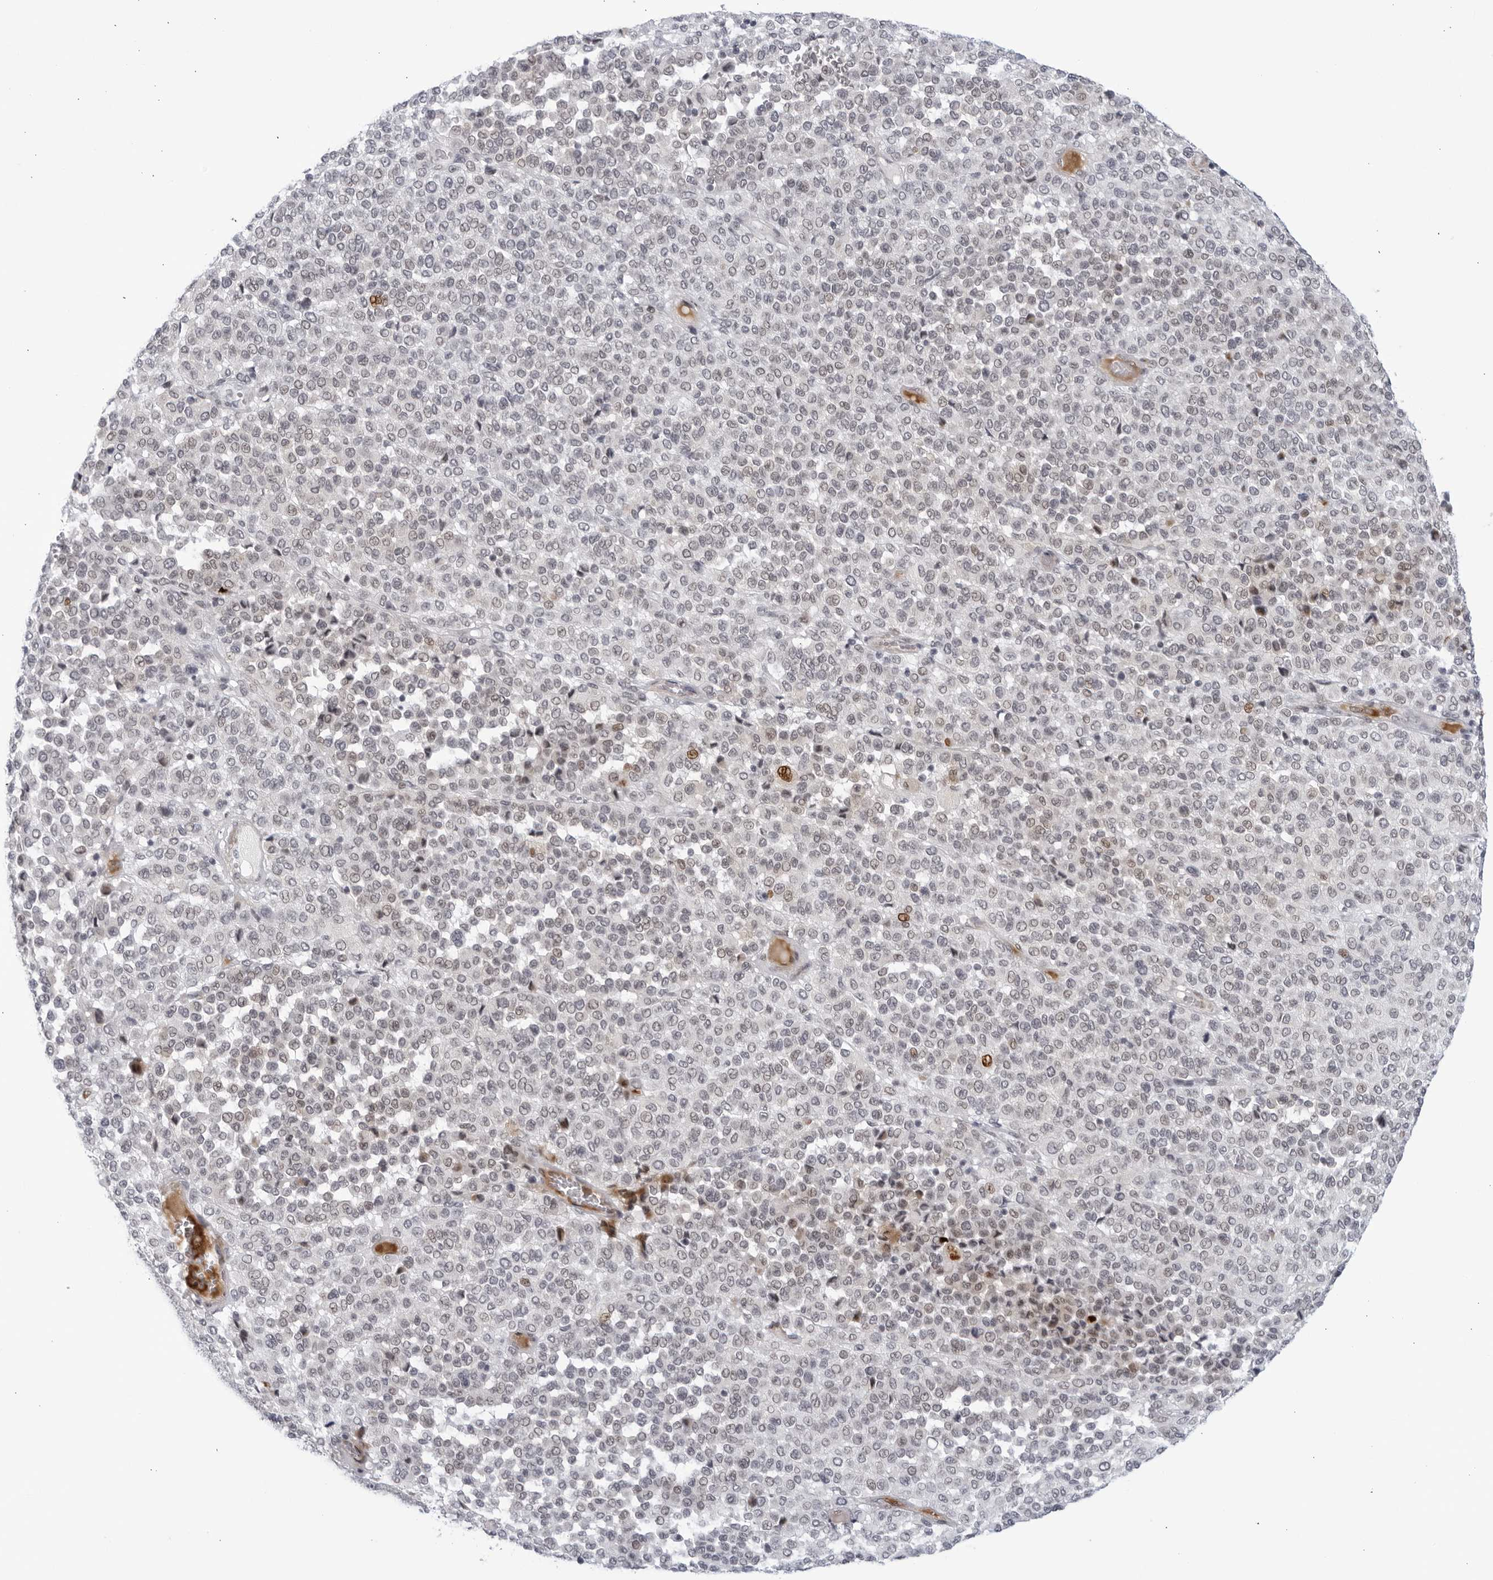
{"staining": {"intensity": "weak", "quantity": "<25%", "location": "cytoplasmic/membranous"}, "tissue": "melanoma", "cell_type": "Tumor cells", "image_type": "cancer", "snomed": [{"axis": "morphology", "description": "Malignant melanoma, Metastatic site"}, {"axis": "topography", "description": "Pancreas"}], "caption": "Immunohistochemistry photomicrograph of neoplastic tissue: malignant melanoma (metastatic site) stained with DAB (3,3'-diaminobenzidine) exhibits no significant protein staining in tumor cells. (DAB IHC visualized using brightfield microscopy, high magnification).", "gene": "WDTC1", "patient": {"sex": "female", "age": 30}}